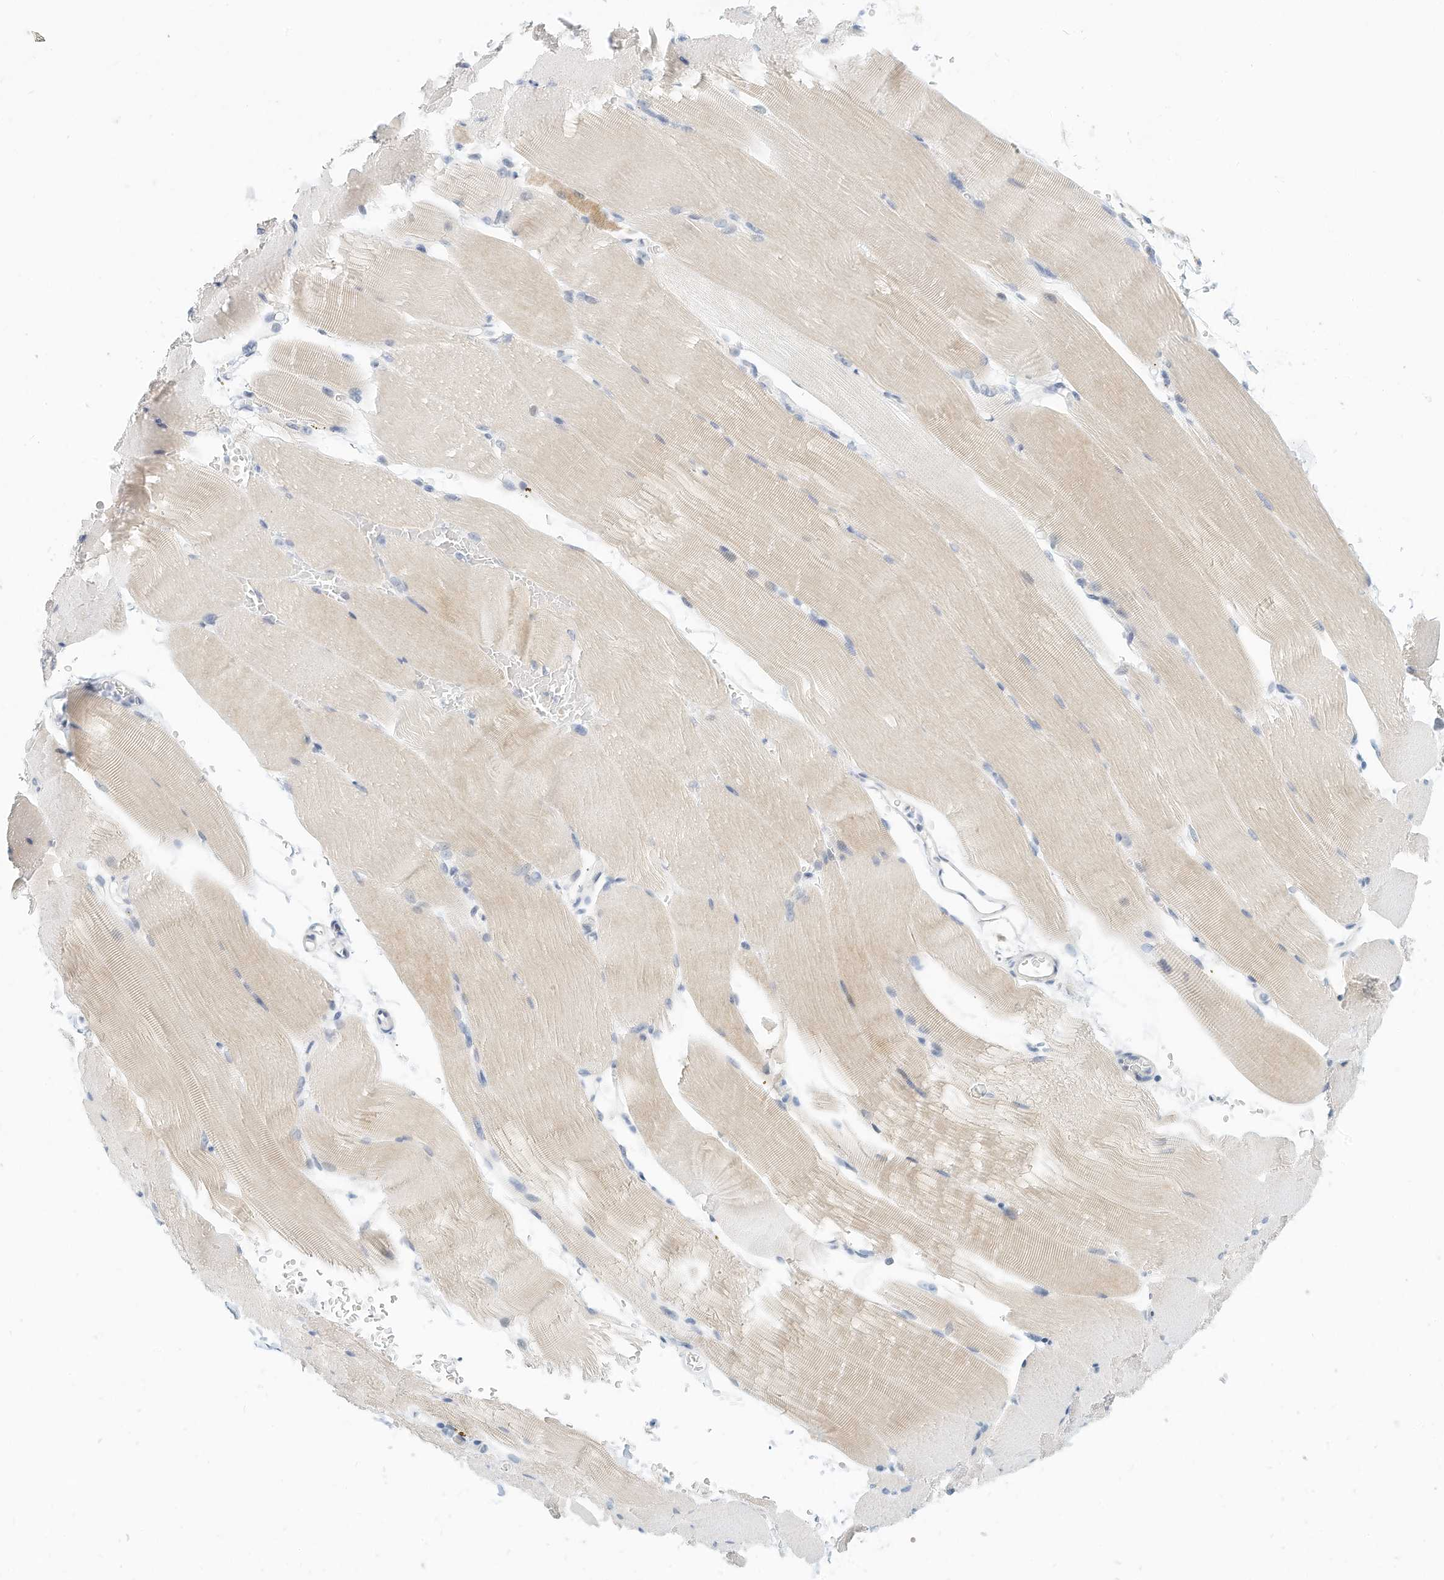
{"staining": {"intensity": "negative", "quantity": "none", "location": "none"}, "tissue": "skeletal muscle", "cell_type": "Myocytes", "image_type": "normal", "snomed": [{"axis": "morphology", "description": "Normal tissue, NOS"}, {"axis": "topography", "description": "Skeletal muscle"}, {"axis": "topography", "description": "Parathyroid gland"}], "caption": "There is no significant staining in myocytes of skeletal muscle. (DAB IHC visualized using brightfield microscopy, high magnification).", "gene": "ARHGAP28", "patient": {"sex": "female", "age": 37}}